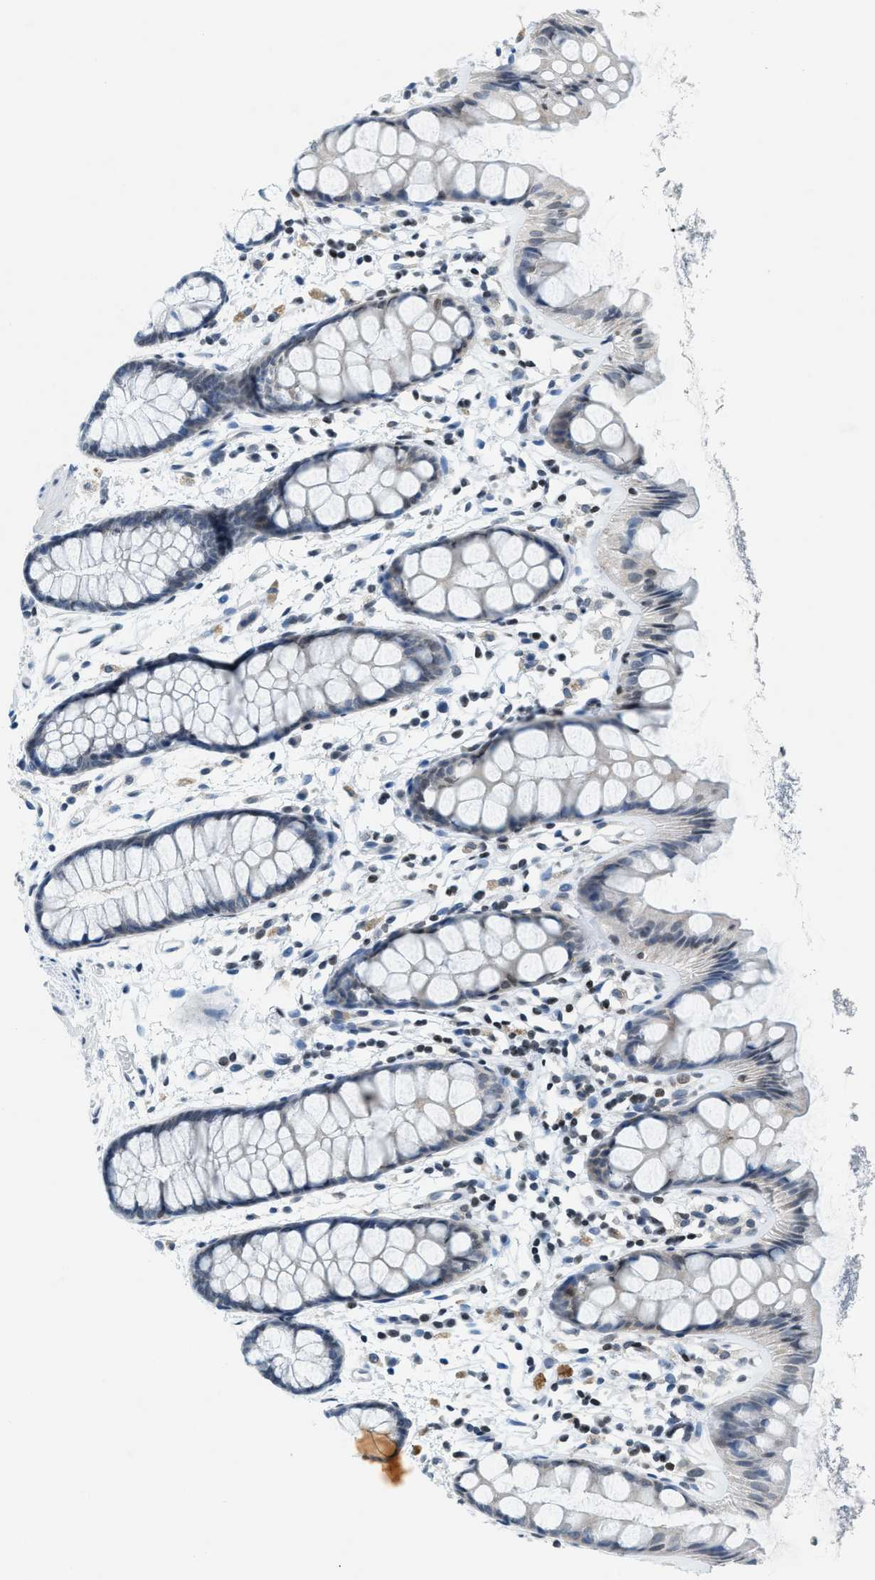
{"staining": {"intensity": "negative", "quantity": "none", "location": "none"}, "tissue": "rectum", "cell_type": "Glandular cells", "image_type": "normal", "snomed": [{"axis": "morphology", "description": "Normal tissue, NOS"}, {"axis": "topography", "description": "Rectum"}], "caption": "High magnification brightfield microscopy of benign rectum stained with DAB (brown) and counterstained with hematoxylin (blue): glandular cells show no significant expression. (Brightfield microscopy of DAB (3,3'-diaminobenzidine) immunohistochemistry (IHC) at high magnification).", "gene": "UVRAG", "patient": {"sex": "female", "age": 66}}